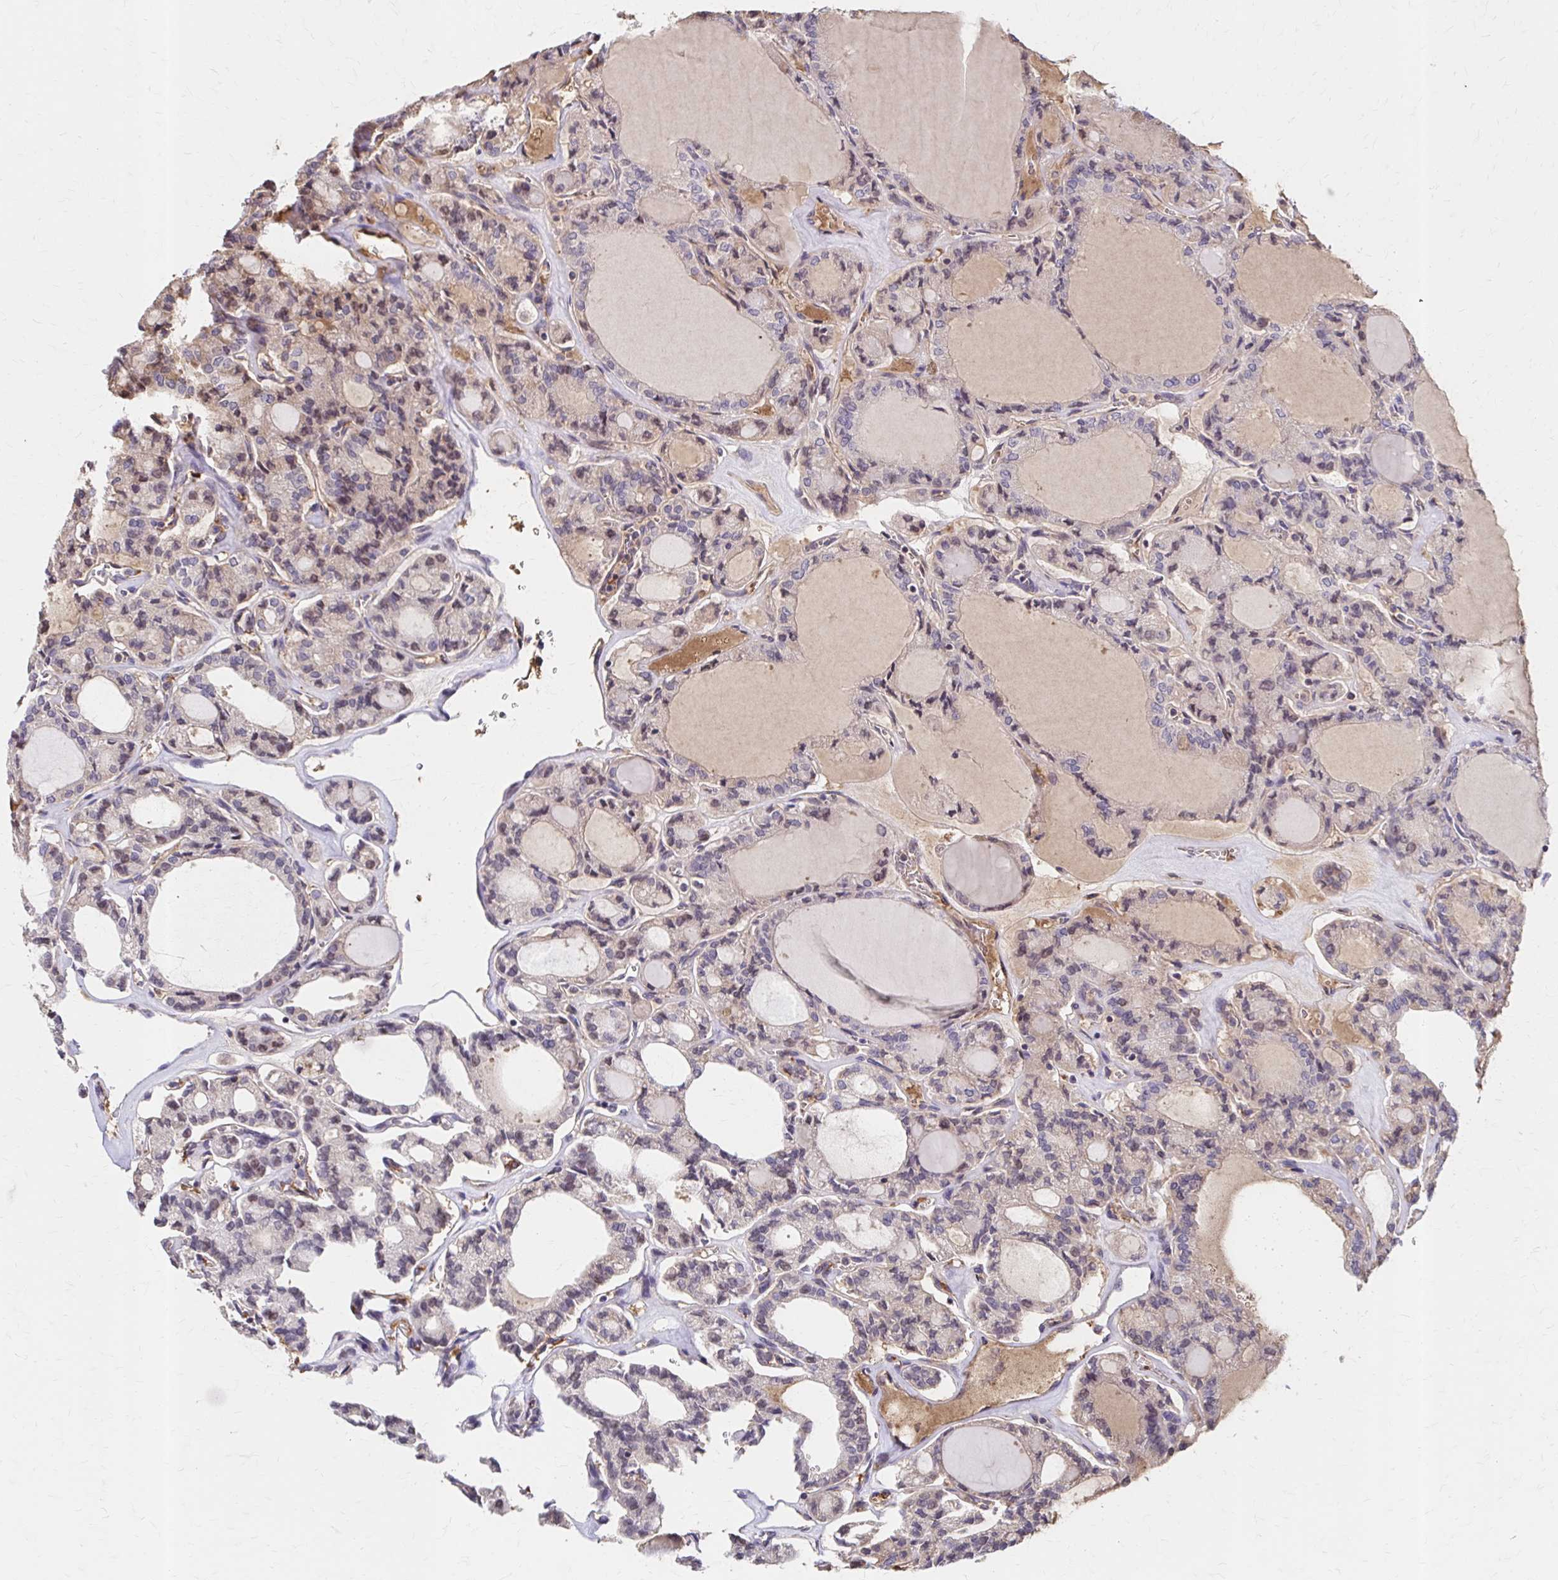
{"staining": {"intensity": "weak", "quantity": "<25%", "location": "cytoplasmic/membranous"}, "tissue": "thyroid cancer", "cell_type": "Tumor cells", "image_type": "cancer", "snomed": [{"axis": "morphology", "description": "Papillary adenocarcinoma, NOS"}, {"axis": "topography", "description": "Thyroid gland"}], "caption": "Thyroid cancer stained for a protein using immunohistochemistry (IHC) exhibits no positivity tumor cells.", "gene": "HMGCS2", "patient": {"sex": "male", "age": 87}}